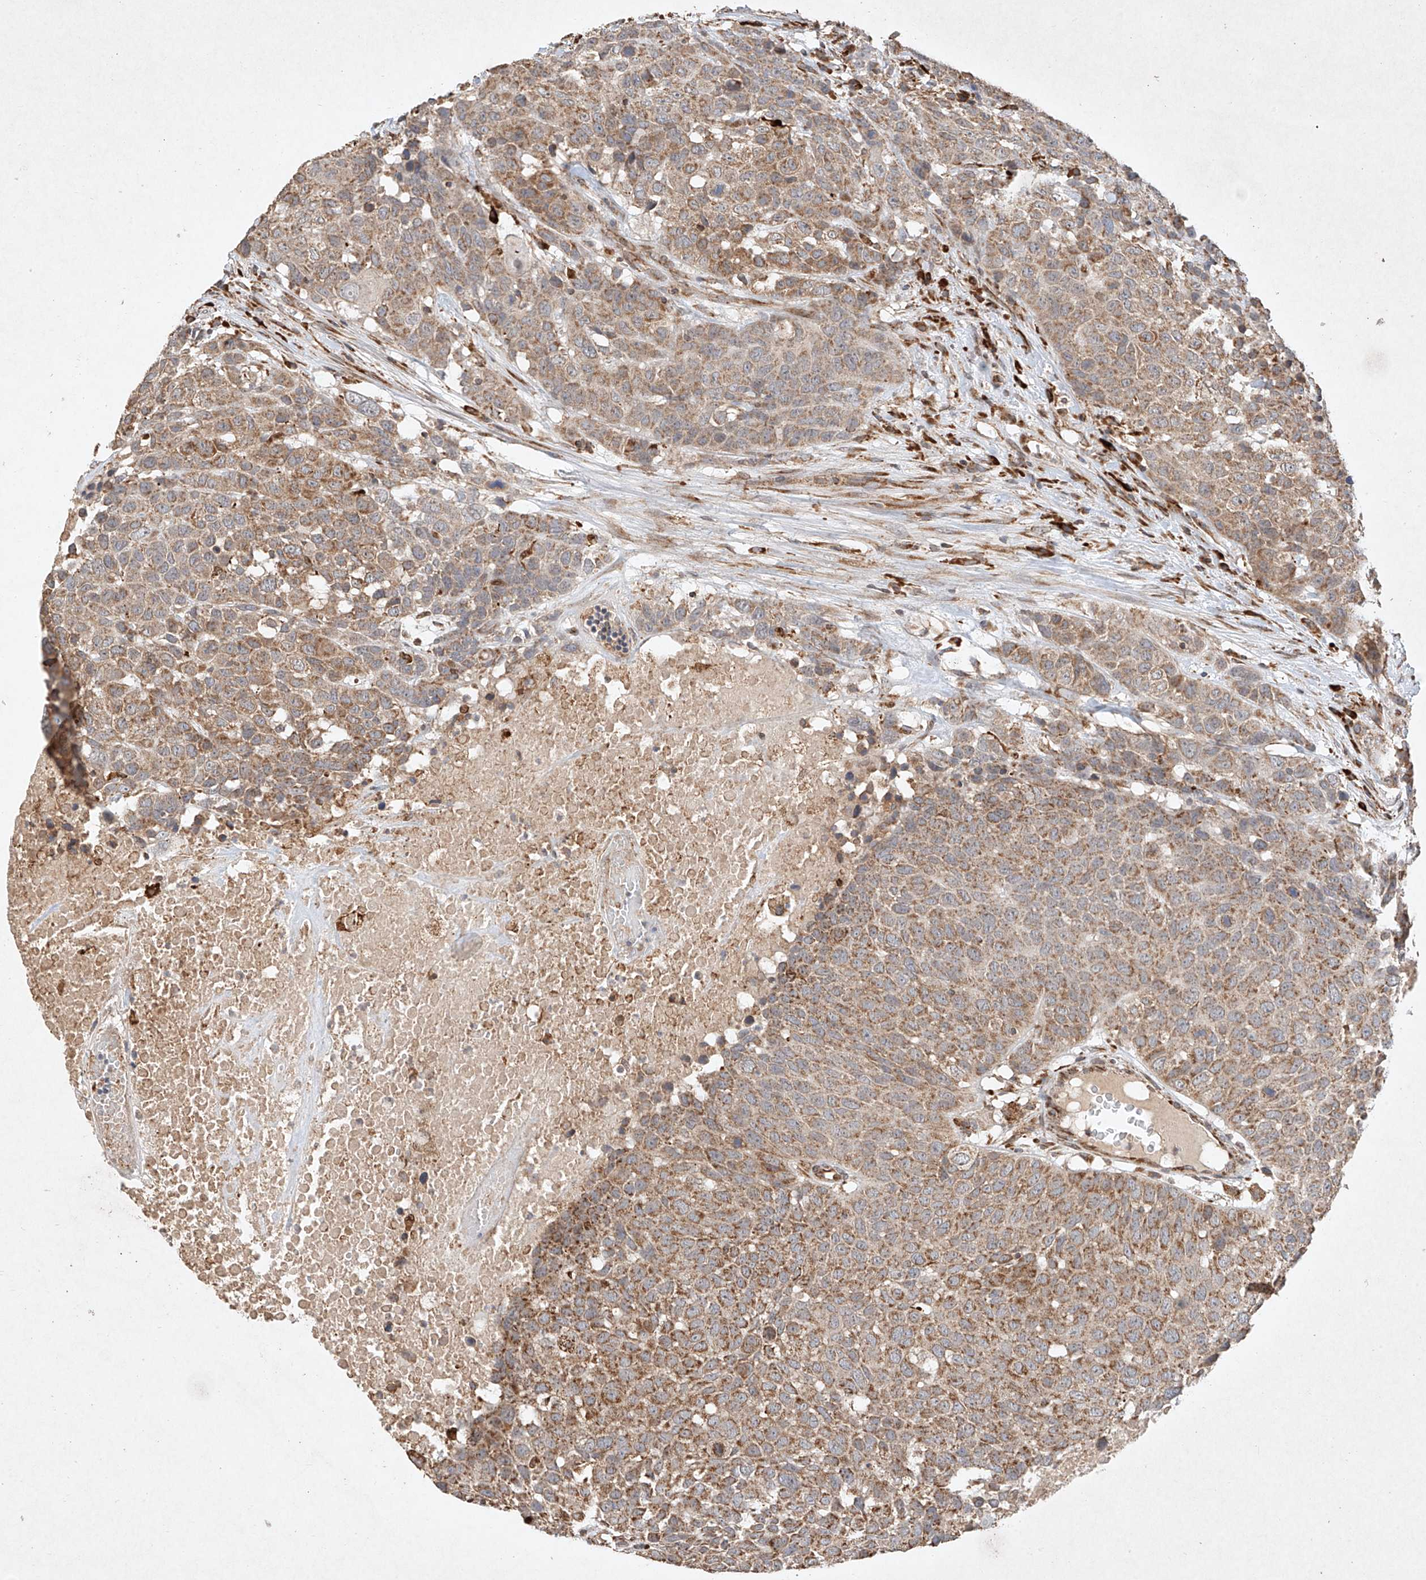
{"staining": {"intensity": "moderate", "quantity": ">75%", "location": "cytoplasmic/membranous"}, "tissue": "head and neck cancer", "cell_type": "Tumor cells", "image_type": "cancer", "snomed": [{"axis": "morphology", "description": "Squamous cell carcinoma, NOS"}, {"axis": "topography", "description": "Head-Neck"}], "caption": "Head and neck cancer (squamous cell carcinoma) was stained to show a protein in brown. There is medium levels of moderate cytoplasmic/membranous positivity in about >75% of tumor cells.", "gene": "SEMA3B", "patient": {"sex": "male", "age": 66}}